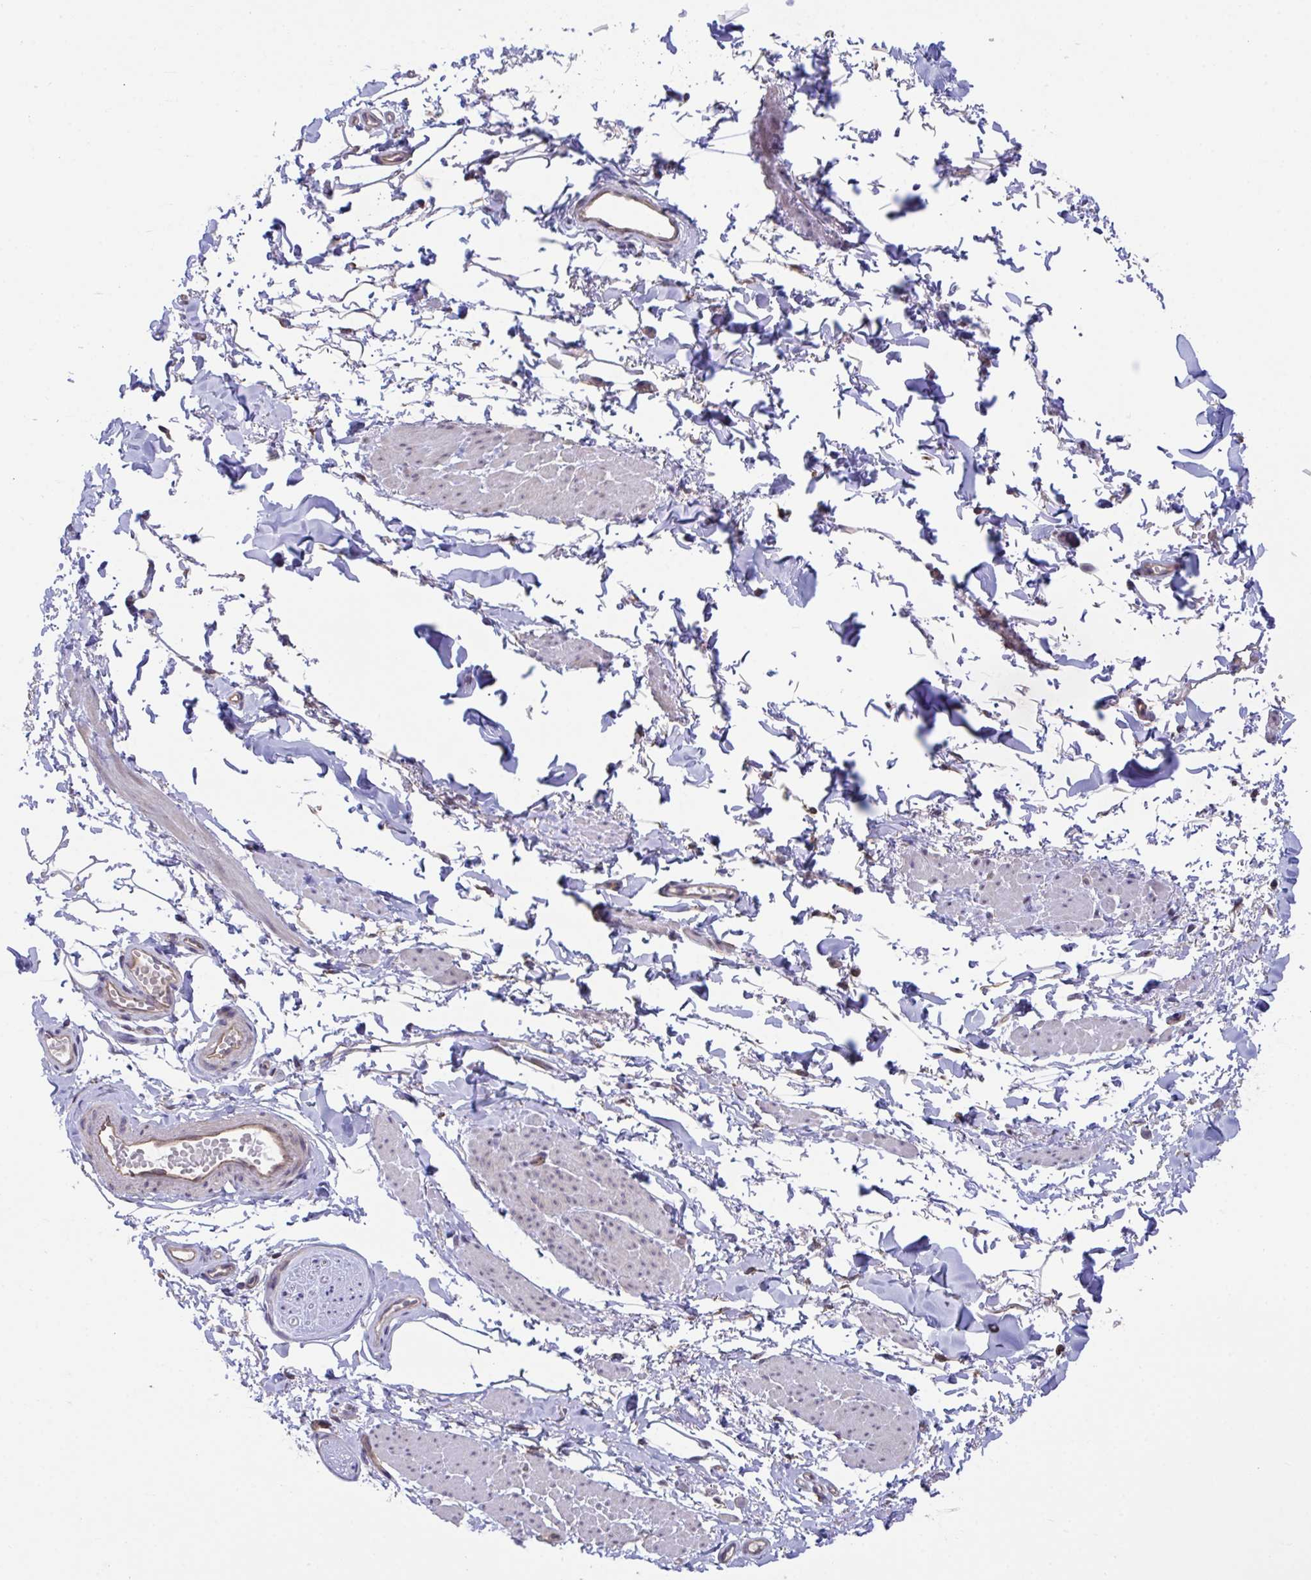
{"staining": {"intensity": "negative", "quantity": "none", "location": "none"}, "tissue": "adipose tissue", "cell_type": "Adipocytes", "image_type": "normal", "snomed": [{"axis": "morphology", "description": "Normal tissue, NOS"}, {"axis": "topography", "description": "Vulva"}, {"axis": "topography", "description": "Peripheral nerve tissue"}], "caption": "This is an immunohistochemistry histopathology image of normal human adipose tissue. There is no expression in adipocytes.", "gene": "RHOXF1", "patient": {"sex": "female", "age": 66}}